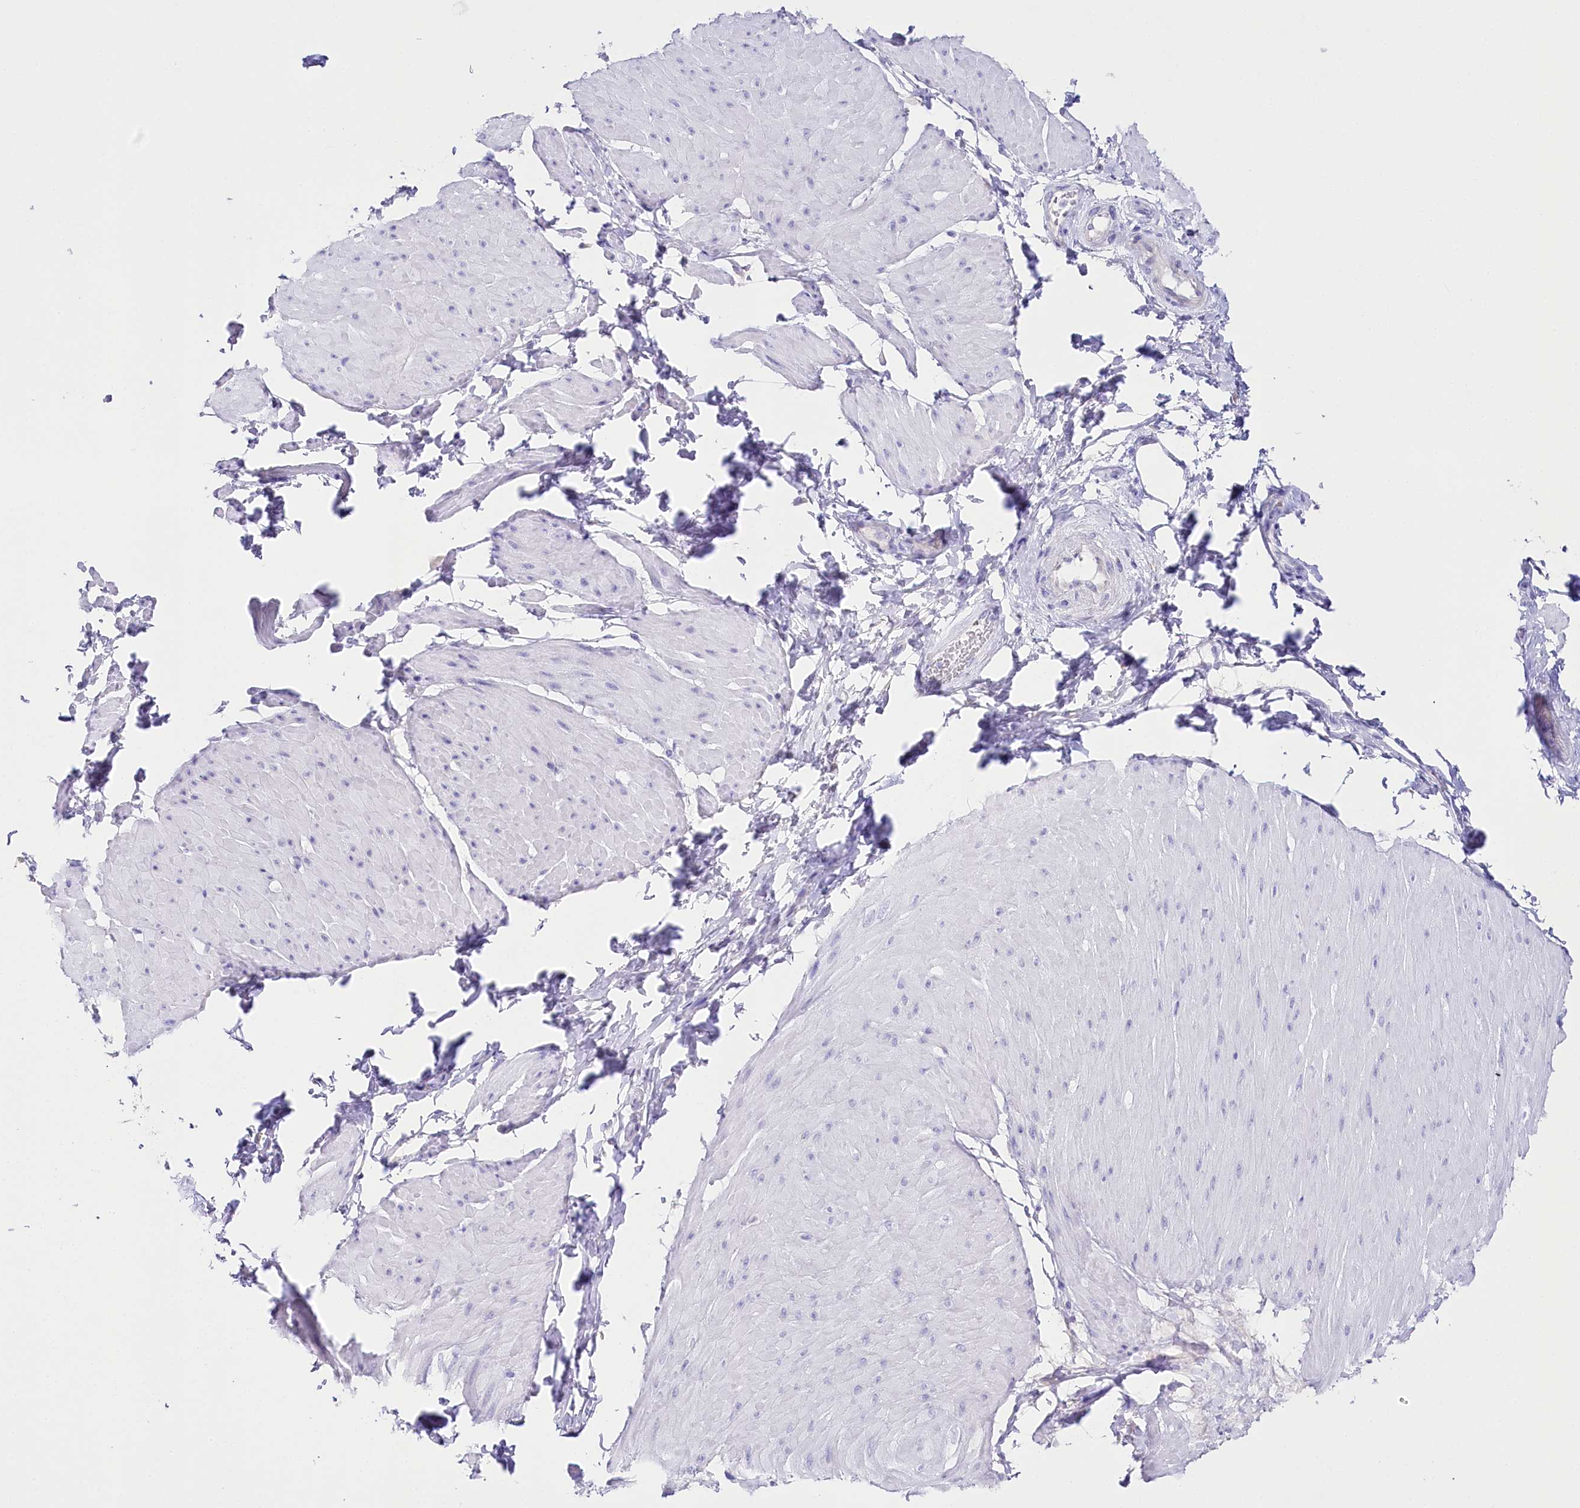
{"staining": {"intensity": "negative", "quantity": "none", "location": "none"}, "tissue": "smooth muscle", "cell_type": "Smooth muscle cells", "image_type": "normal", "snomed": [{"axis": "morphology", "description": "Urothelial carcinoma, High grade"}, {"axis": "topography", "description": "Urinary bladder"}], "caption": "Smooth muscle cells are negative for brown protein staining in normal smooth muscle.", "gene": "CSN3", "patient": {"sex": "male", "age": 46}}